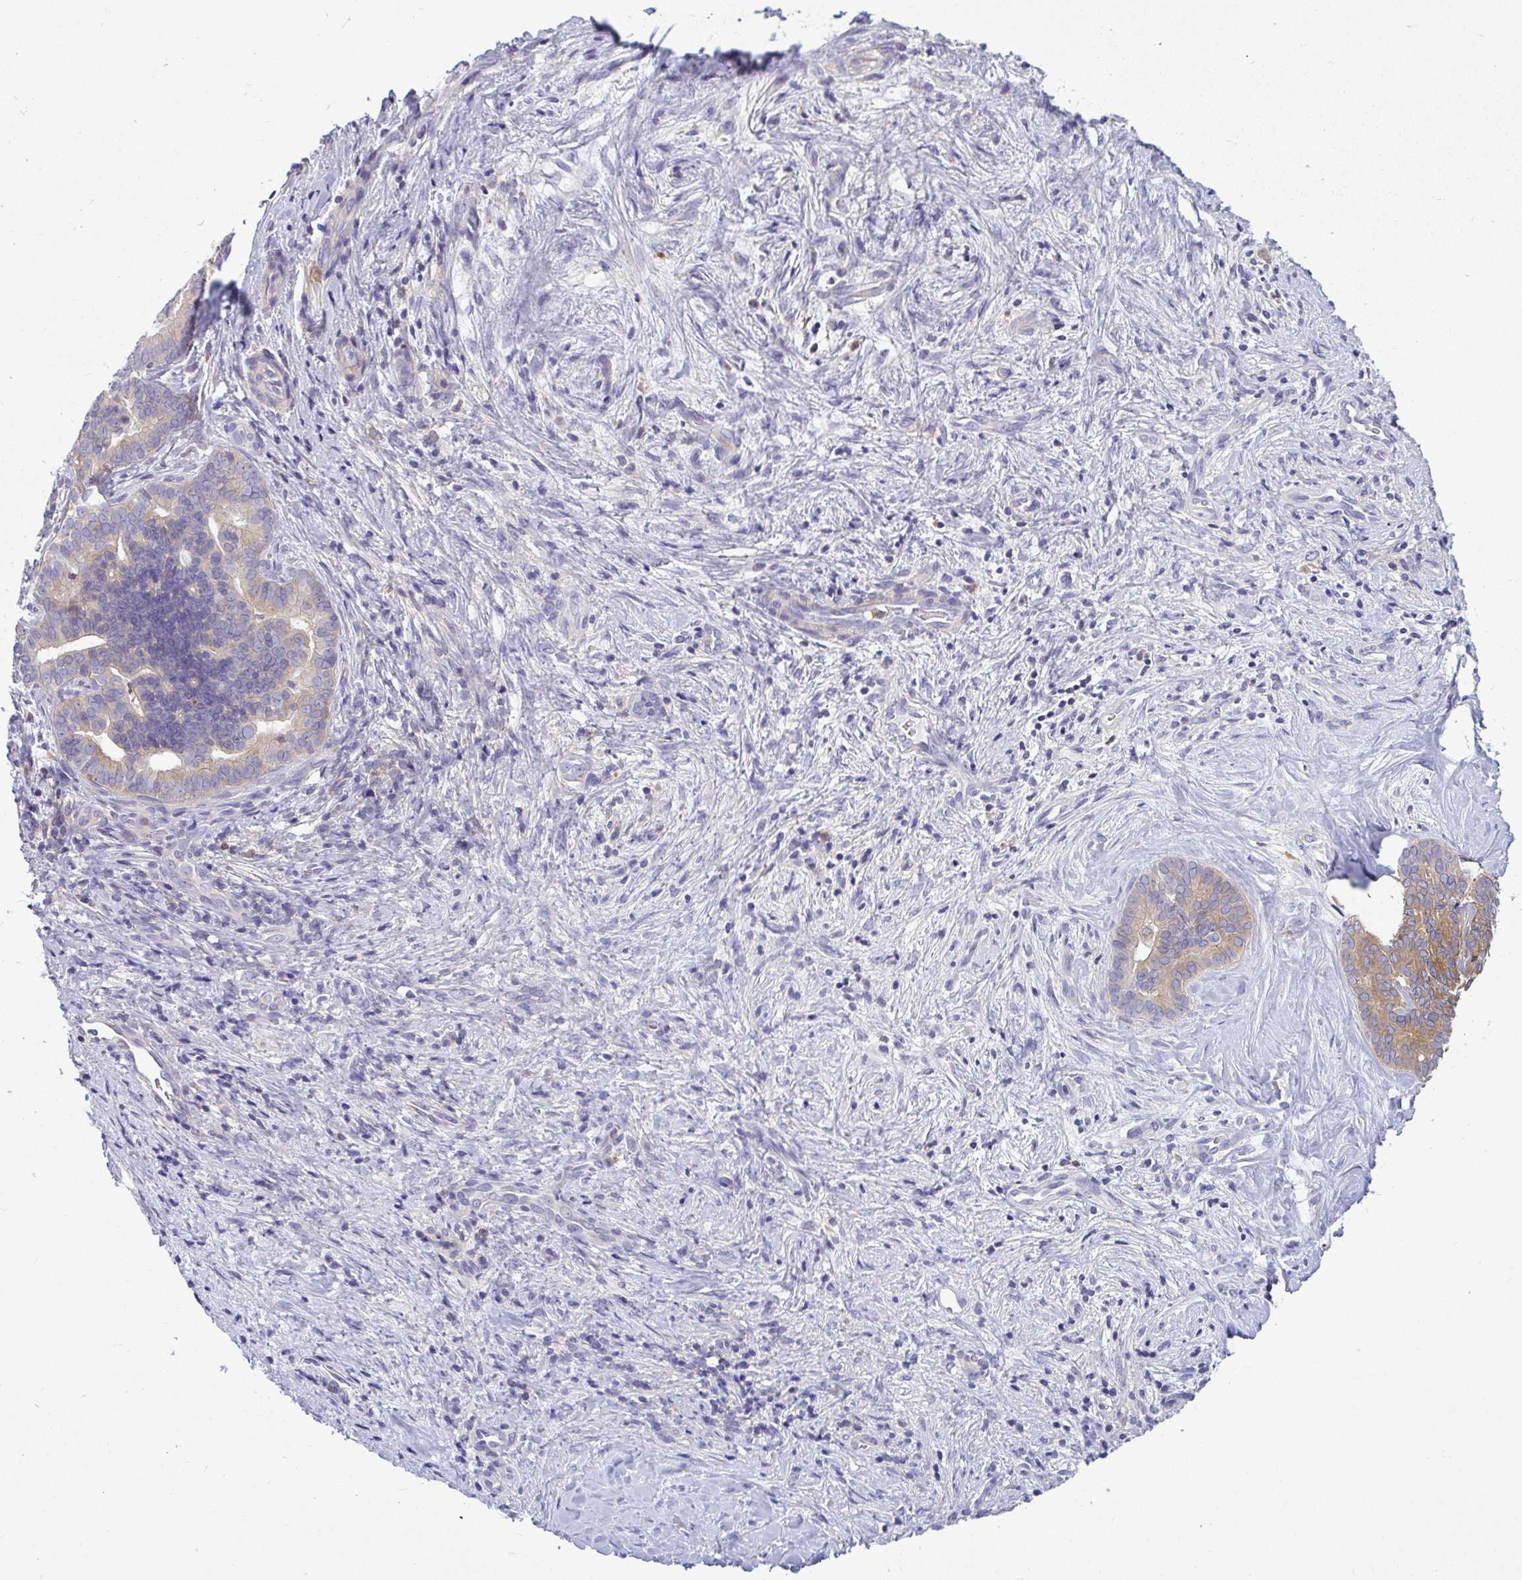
{"staining": {"intensity": "weak", "quantity": ">75%", "location": "cytoplasmic/membranous"}, "tissue": "liver cancer", "cell_type": "Tumor cells", "image_type": "cancer", "snomed": [{"axis": "morphology", "description": "Cholangiocarcinoma"}, {"axis": "topography", "description": "Liver"}], "caption": "Cholangiocarcinoma (liver) tissue exhibits weak cytoplasmic/membranous expression in about >75% of tumor cells, visualized by immunohistochemistry.", "gene": "SLC30A6", "patient": {"sex": "female", "age": 64}}